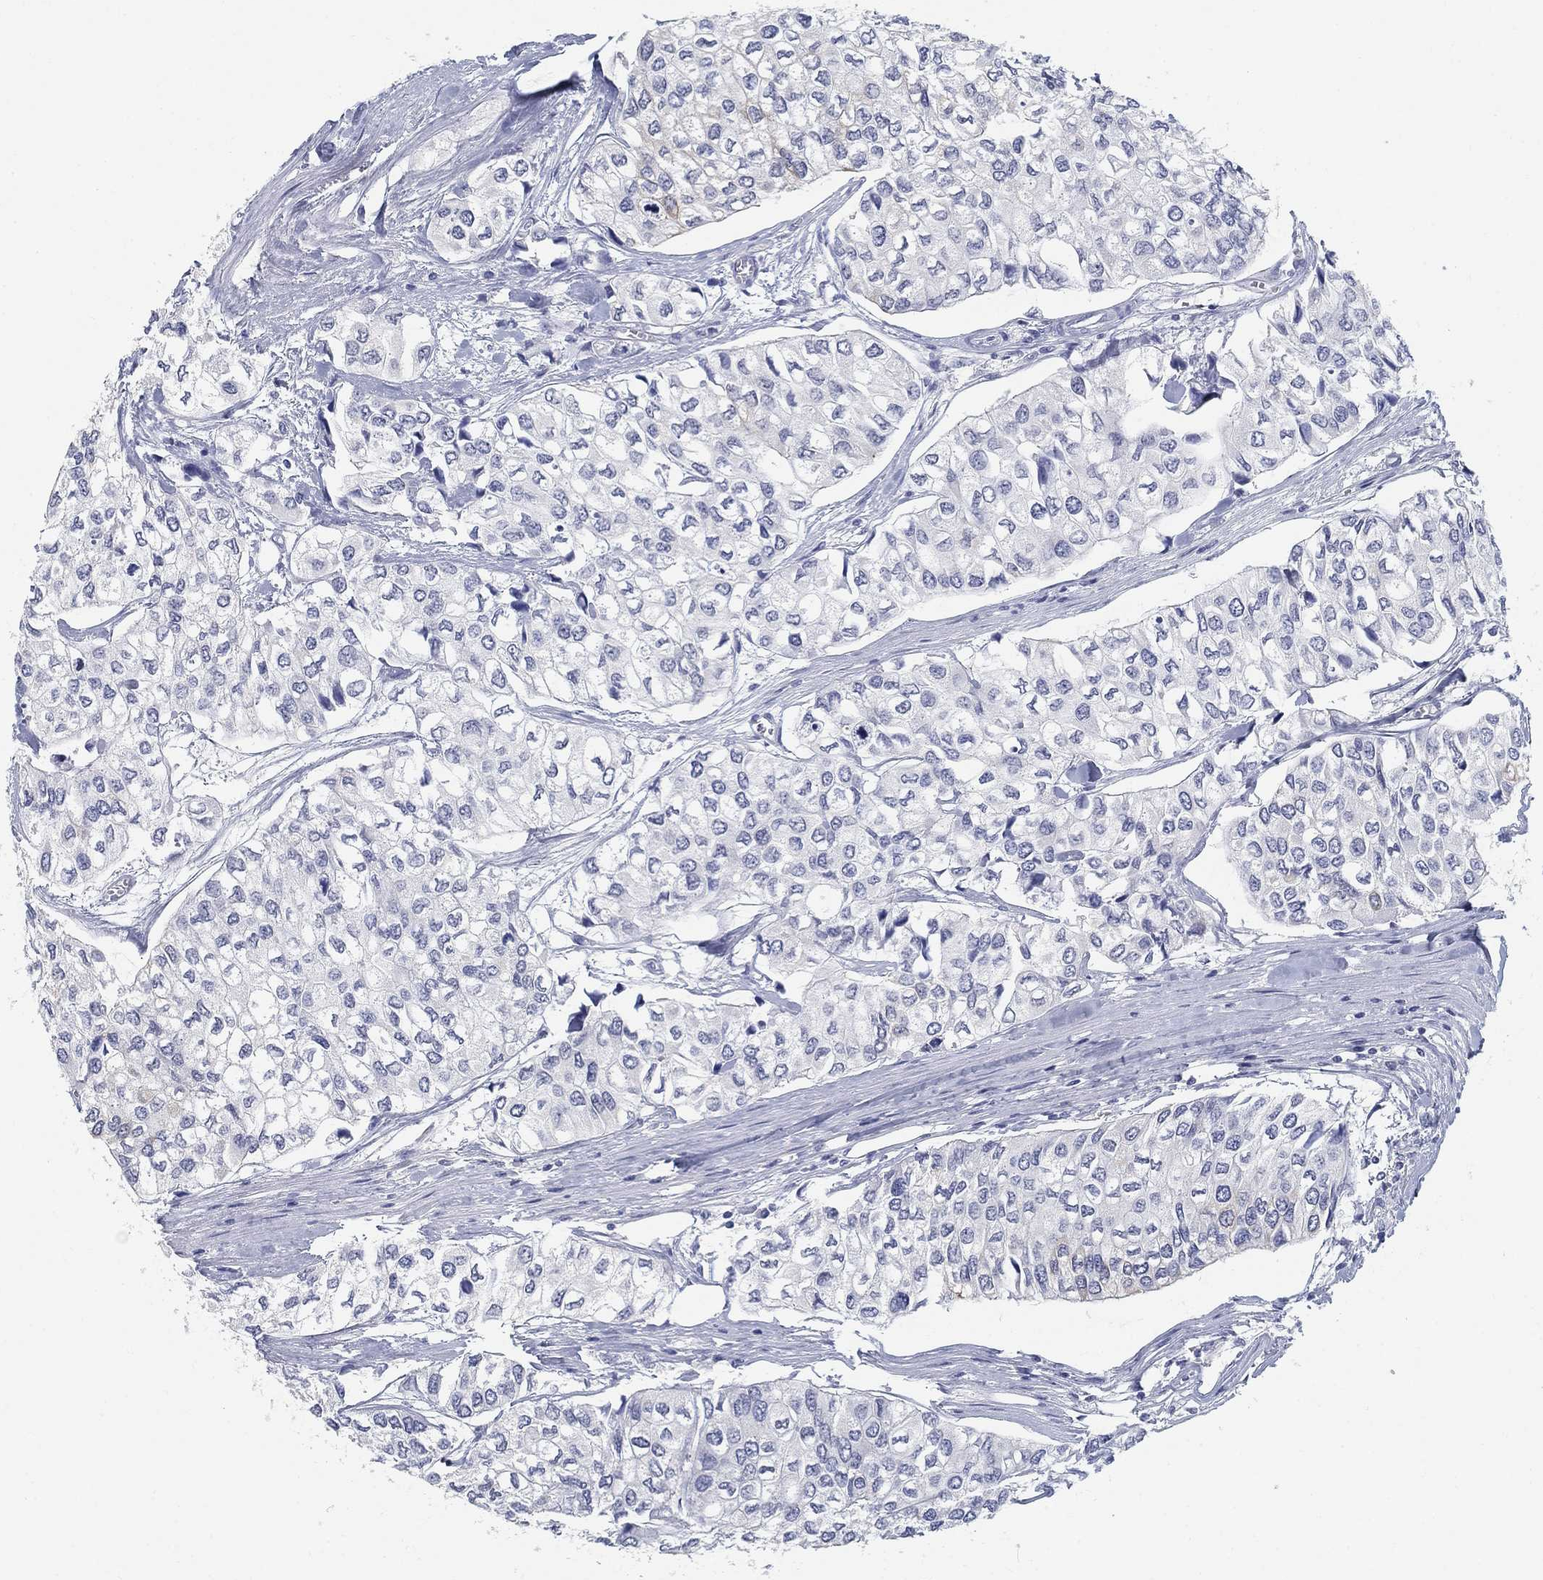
{"staining": {"intensity": "negative", "quantity": "none", "location": "none"}, "tissue": "urothelial cancer", "cell_type": "Tumor cells", "image_type": "cancer", "snomed": [{"axis": "morphology", "description": "Urothelial carcinoma, High grade"}, {"axis": "topography", "description": "Urinary bladder"}], "caption": "High-grade urothelial carcinoma was stained to show a protein in brown. There is no significant positivity in tumor cells.", "gene": "CLUL1", "patient": {"sex": "male", "age": 73}}